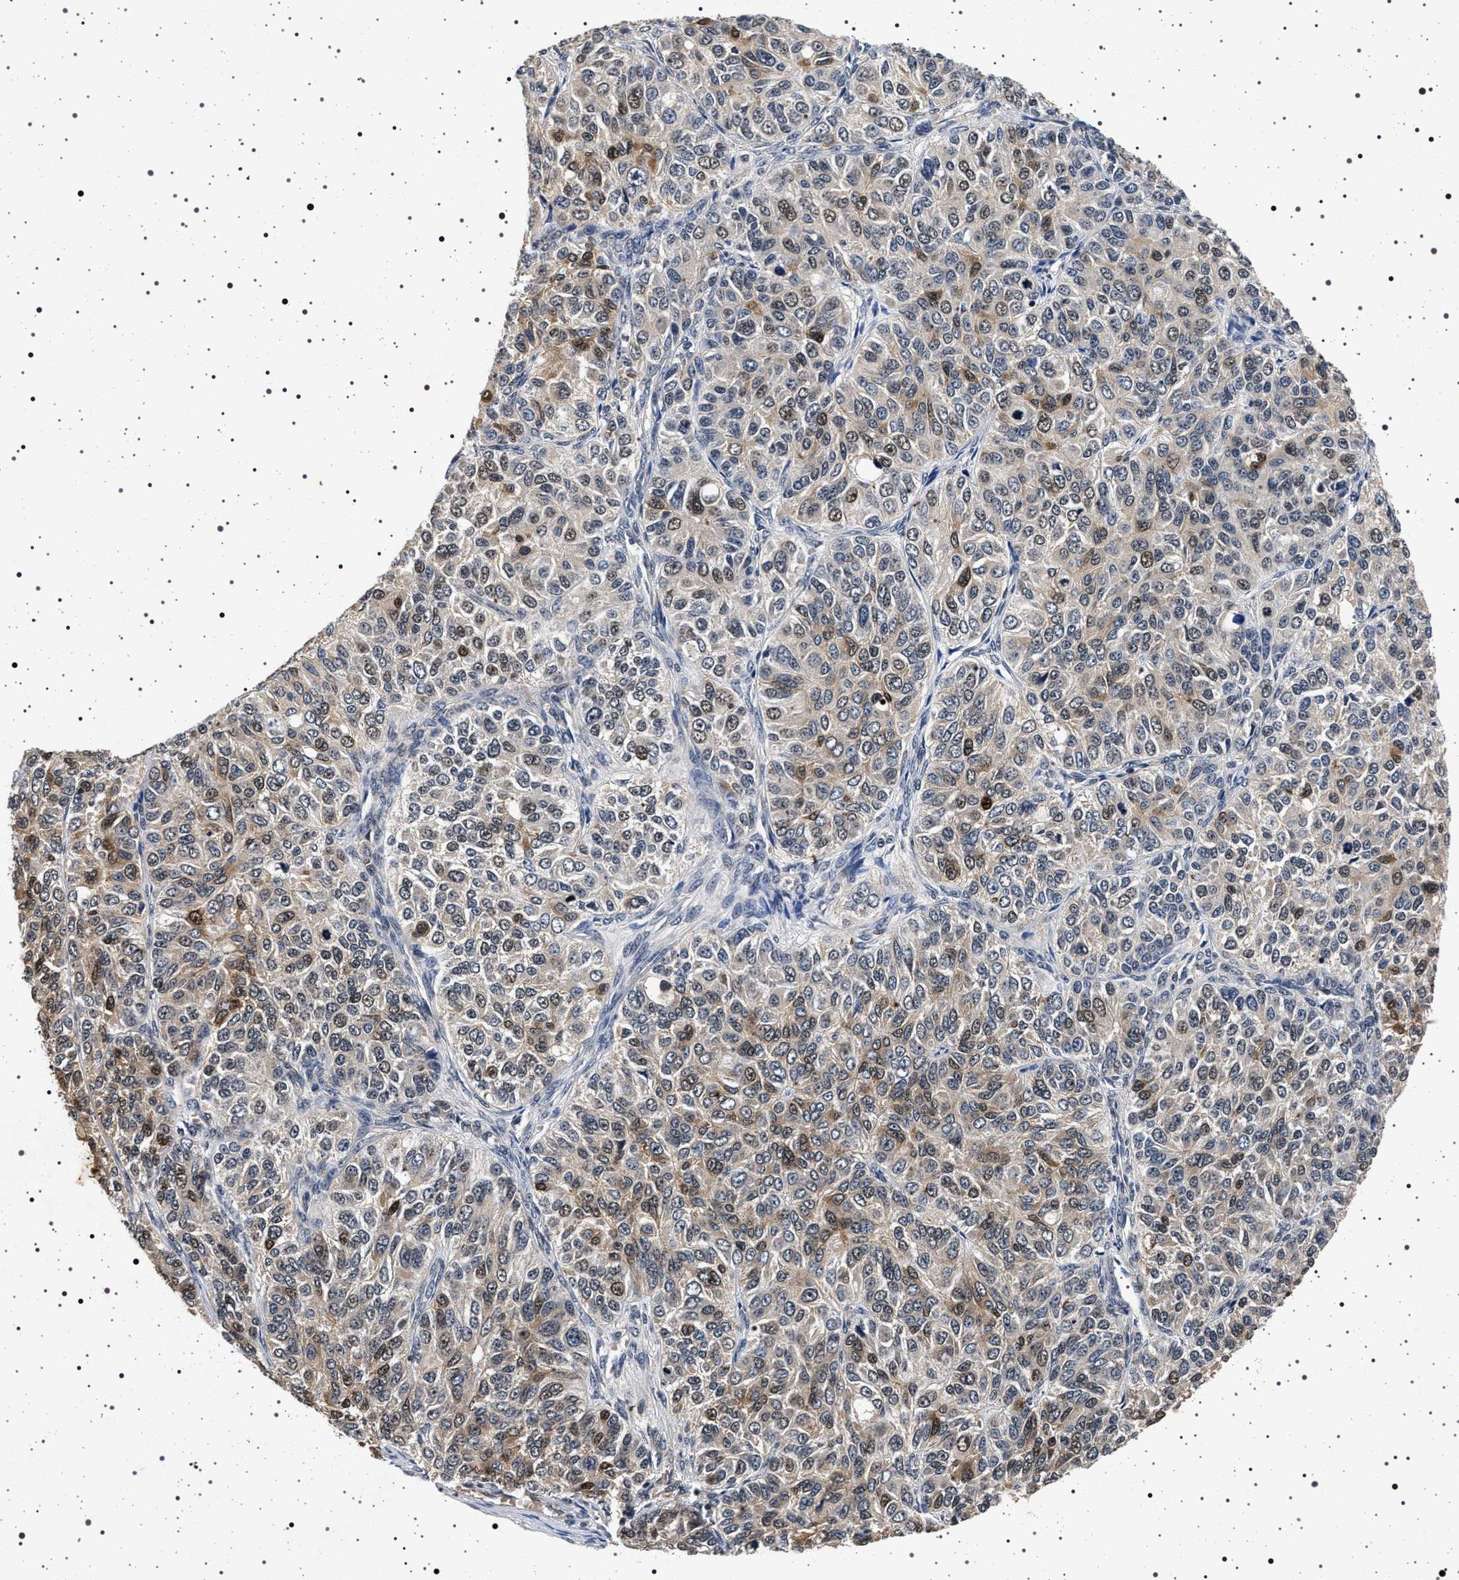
{"staining": {"intensity": "weak", "quantity": "25%-75%", "location": "cytoplasmic/membranous,nuclear"}, "tissue": "ovarian cancer", "cell_type": "Tumor cells", "image_type": "cancer", "snomed": [{"axis": "morphology", "description": "Carcinoma, endometroid"}, {"axis": "topography", "description": "Ovary"}], "caption": "A brown stain shows weak cytoplasmic/membranous and nuclear expression of a protein in human ovarian endometroid carcinoma tumor cells. (DAB IHC with brightfield microscopy, high magnification).", "gene": "CDKN1B", "patient": {"sex": "female", "age": 51}}